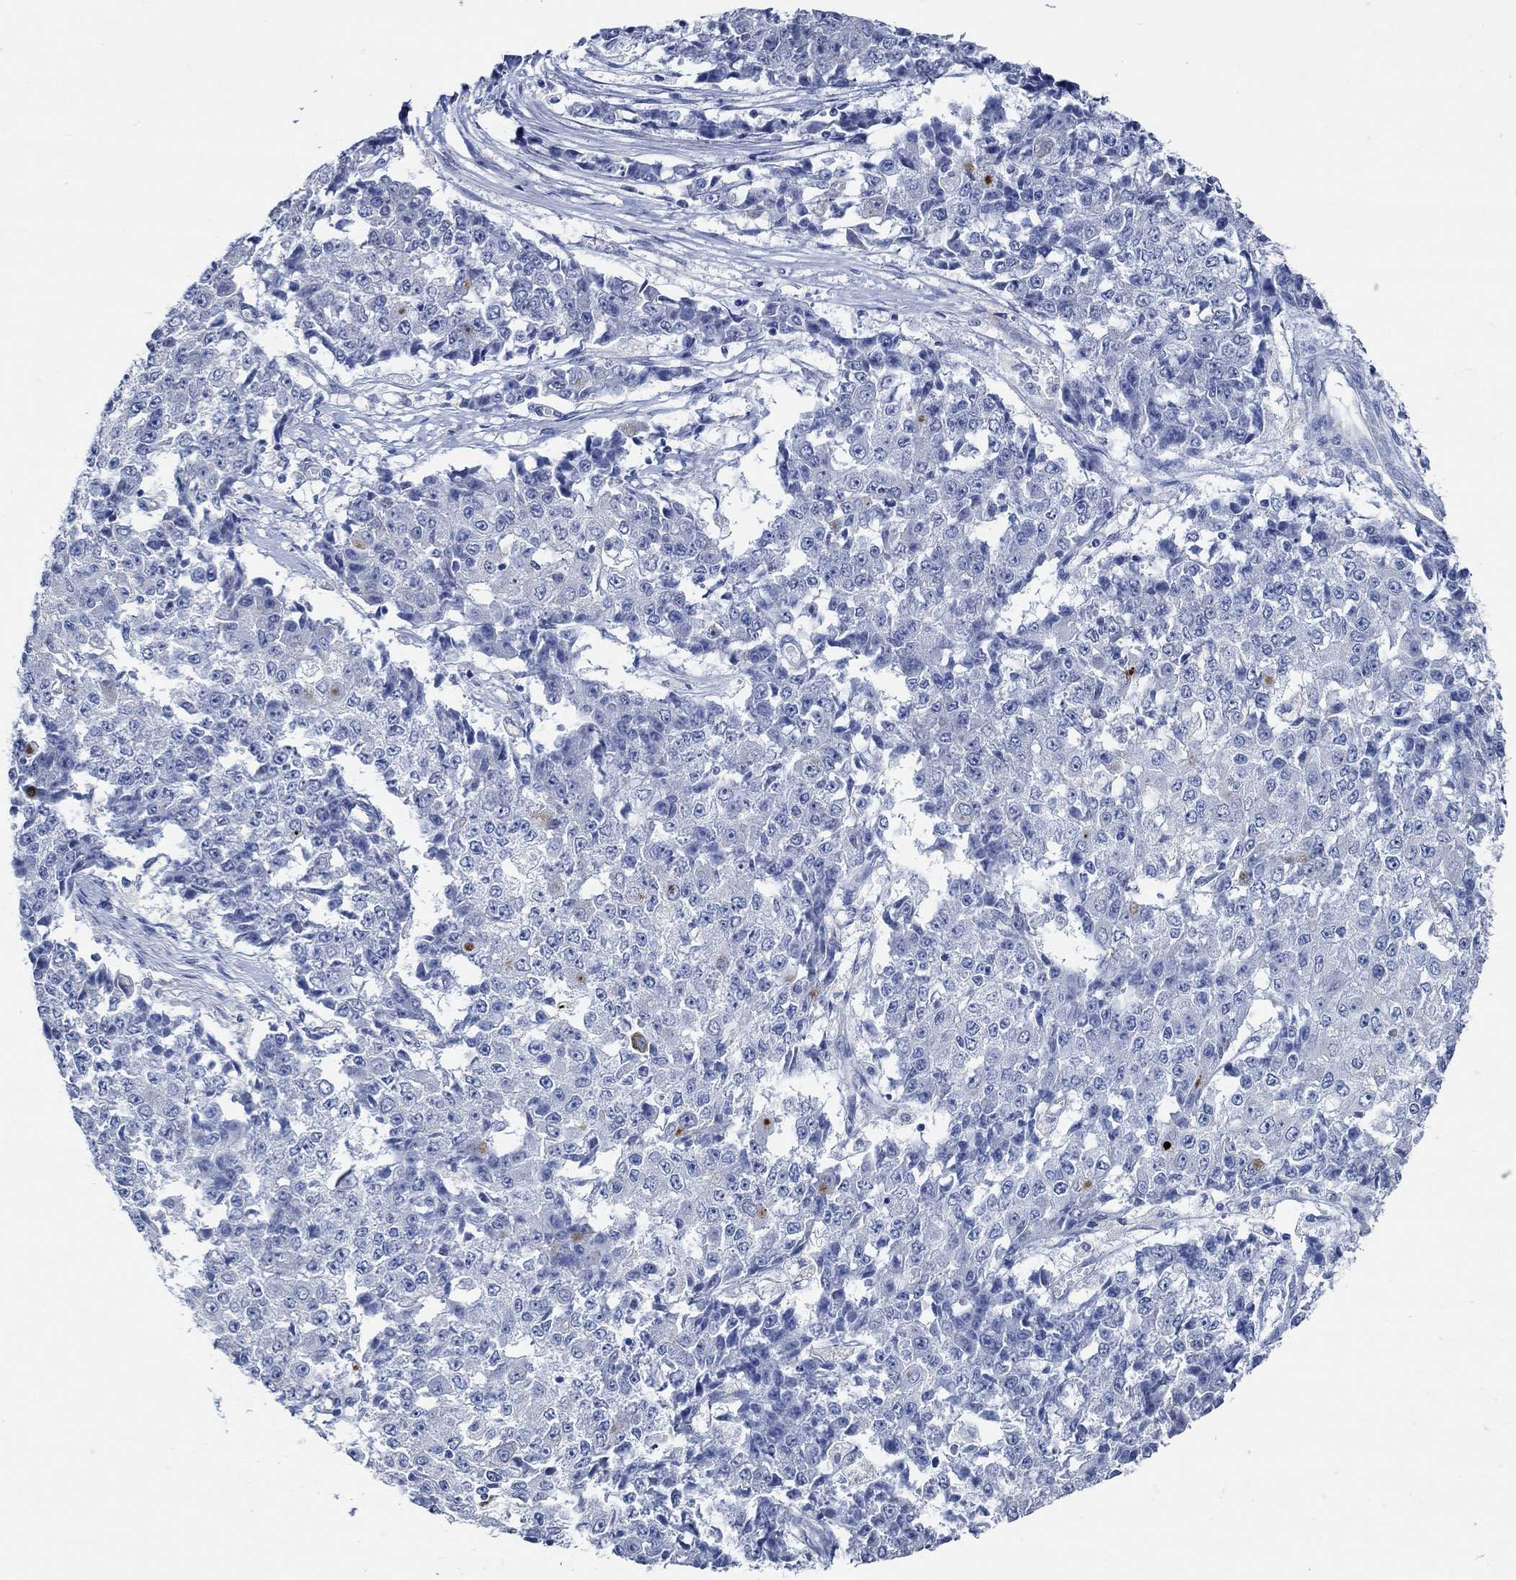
{"staining": {"intensity": "moderate", "quantity": "<25%", "location": "cytoplasmic/membranous"}, "tissue": "ovarian cancer", "cell_type": "Tumor cells", "image_type": "cancer", "snomed": [{"axis": "morphology", "description": "Carcinoma, endometroid"}, {"axis": "topography", "description": "Ovary"}], "caption": "There is low levels of moderate cytoplasmic/membranous positivity in tumor cells of ovarian cancer (endometroid carcinoma), as demonstrated by immunohistochemical staining (brown color).", "gene": "HECW2", "patient": {"sex": "female", "age": 42}}